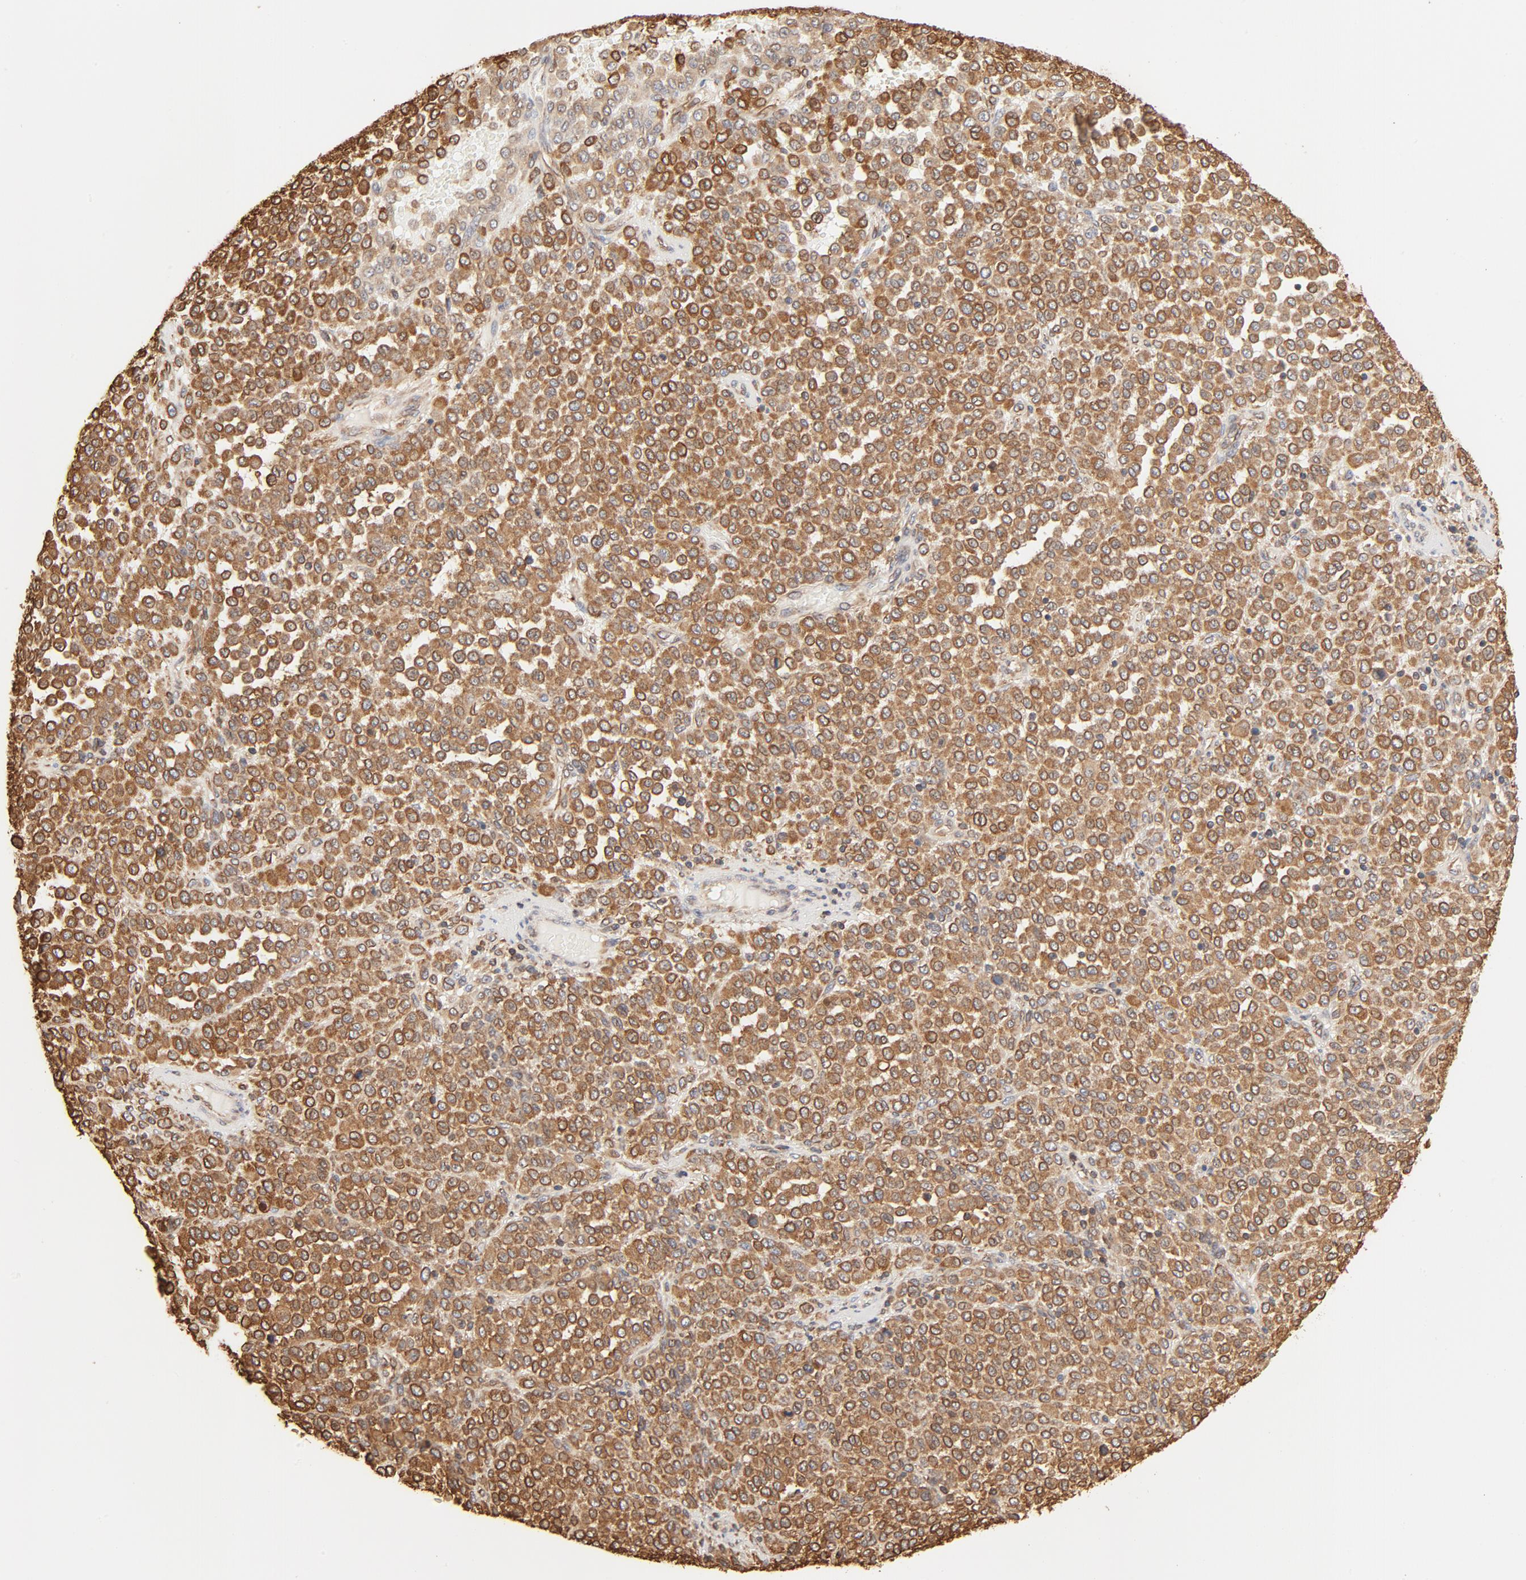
{"staining": {"intensity": "moderate", "quantity": ">75%", "location": "cytoplasmic/membranous"}, "tissue": "melanoma", "cell_type": "Tumor cells", "image_type": "cancer", "snomed": [{"axis": "morphology", "description": "Malignant melanoma, Metastatic site"}, {"axis": "topography", "description": "Pancreas"}], "caption": "A brown stain highlights moderate cytoplasmic/membranous staining of a protein in human melanoma tumor cells.", "gene": "BCAP31", "patient": {"sex": "female", "age": 30}}